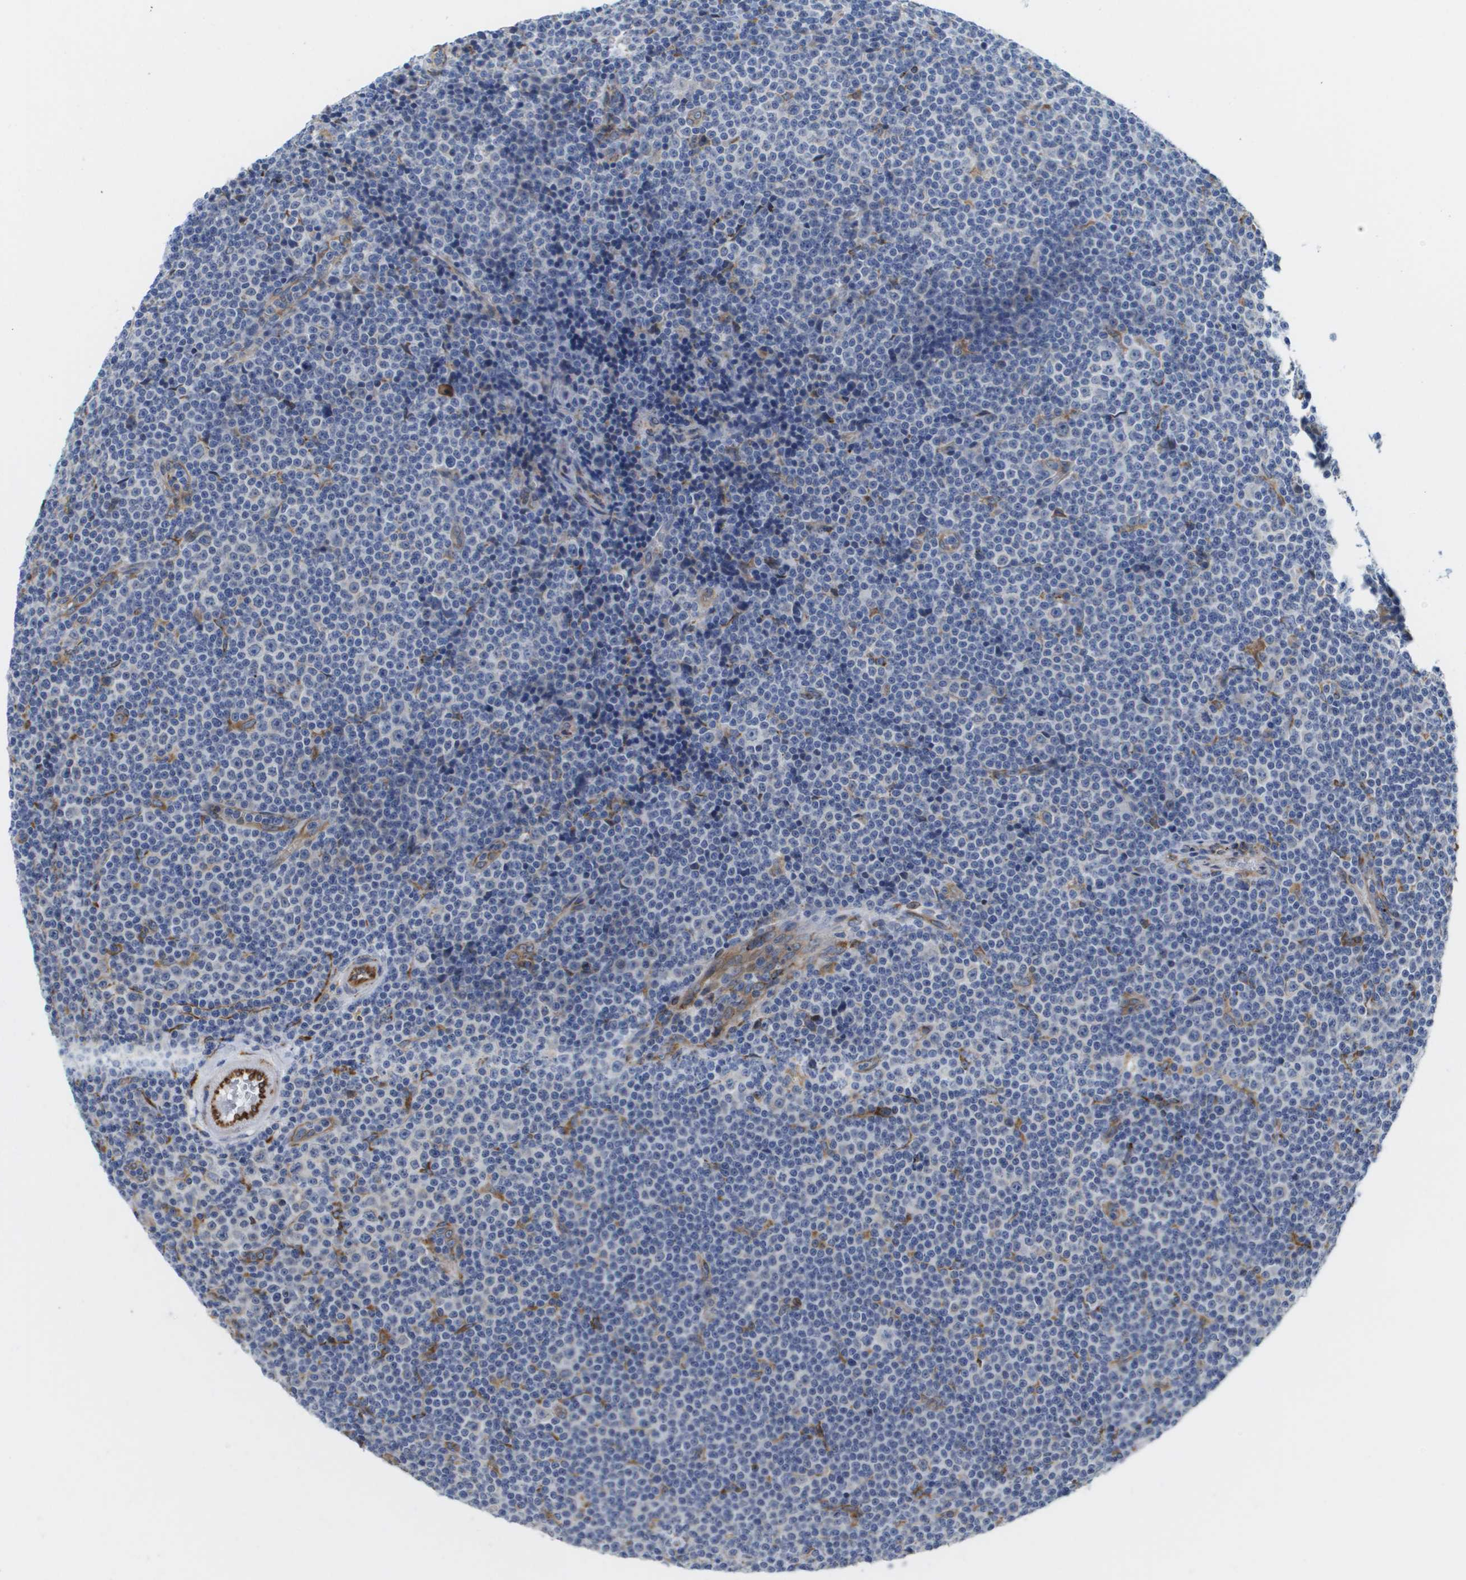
{"staining": {"intensity": "negative", "quantity": "none", "location": "none"}, "tissue": "lymphoma", "cell_type": "Tumor cells", "image_type": "cancer", "snomed": [{"axis": "morphology", "description": "Malignant lymphoma, non-Hodgkin's type, Low grade"}, {"axis": "topography", "description": "Lymph node"}], "caption": "This is an IHC photomicrograph of human lymphoma. There is no expression in tumor cells.", "gene": "ST3GAL2", "patient": {"sex": "female", "age": 67}}